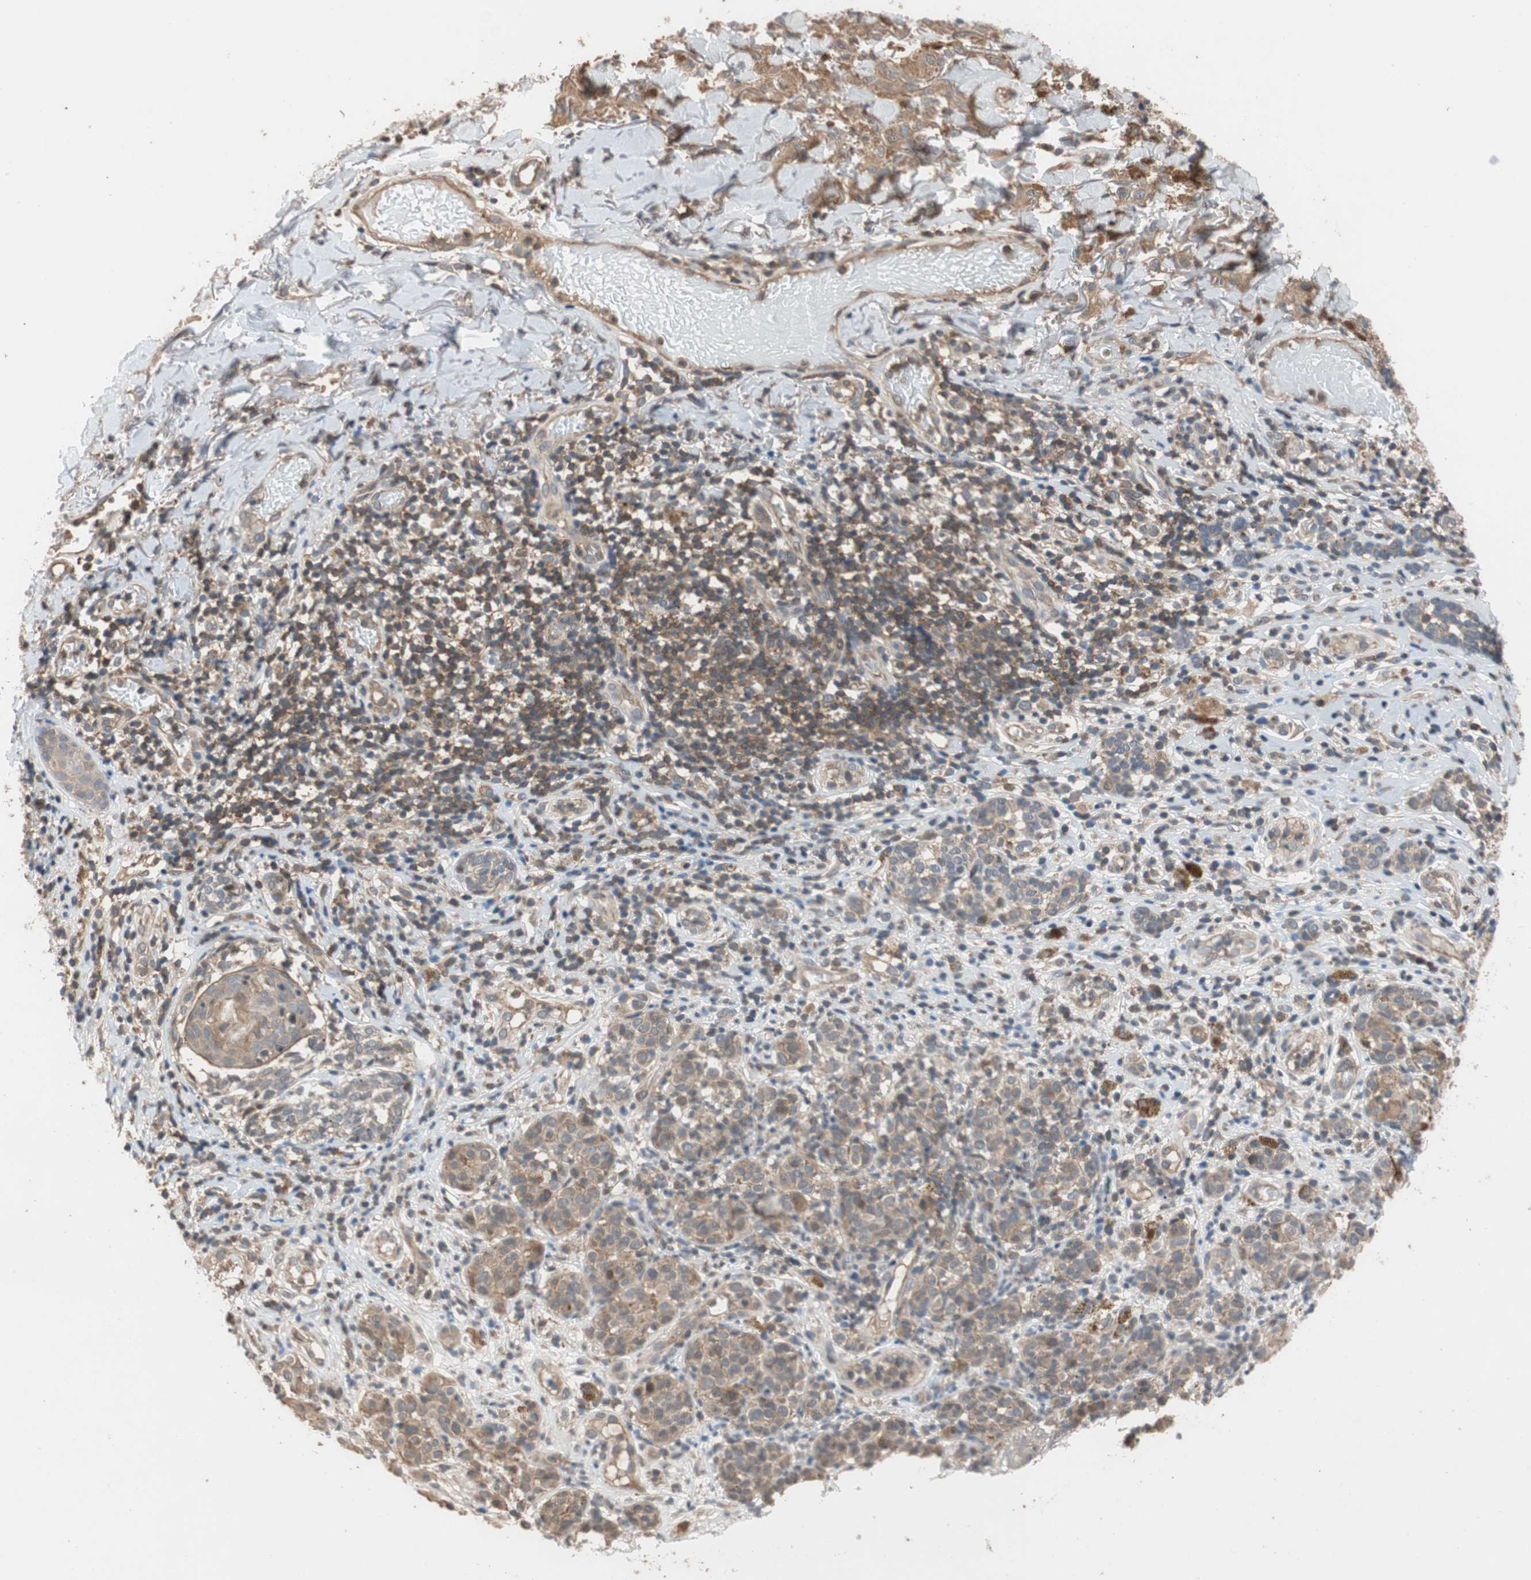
{"staining": {"intensity": "moderate", "quantity": ">75%", "location": "cytoplasmic/membranous"}, "tissue": "melanoma", "cell_type": "Tumor cells", "image_type": "cancer", "snomed": [{"axis": "morphology", "description": "Malignant melanoma, NOS"}, {"axis": "topography", "description": "Skin"}], "caption": "An image of human malignant melanoma stained for a protein reveals moderate cytoplasmic/membranous brown staining in tumor cells.", "gene": "MAP4K2", "patient": {"sex": "male", "age": 64}}